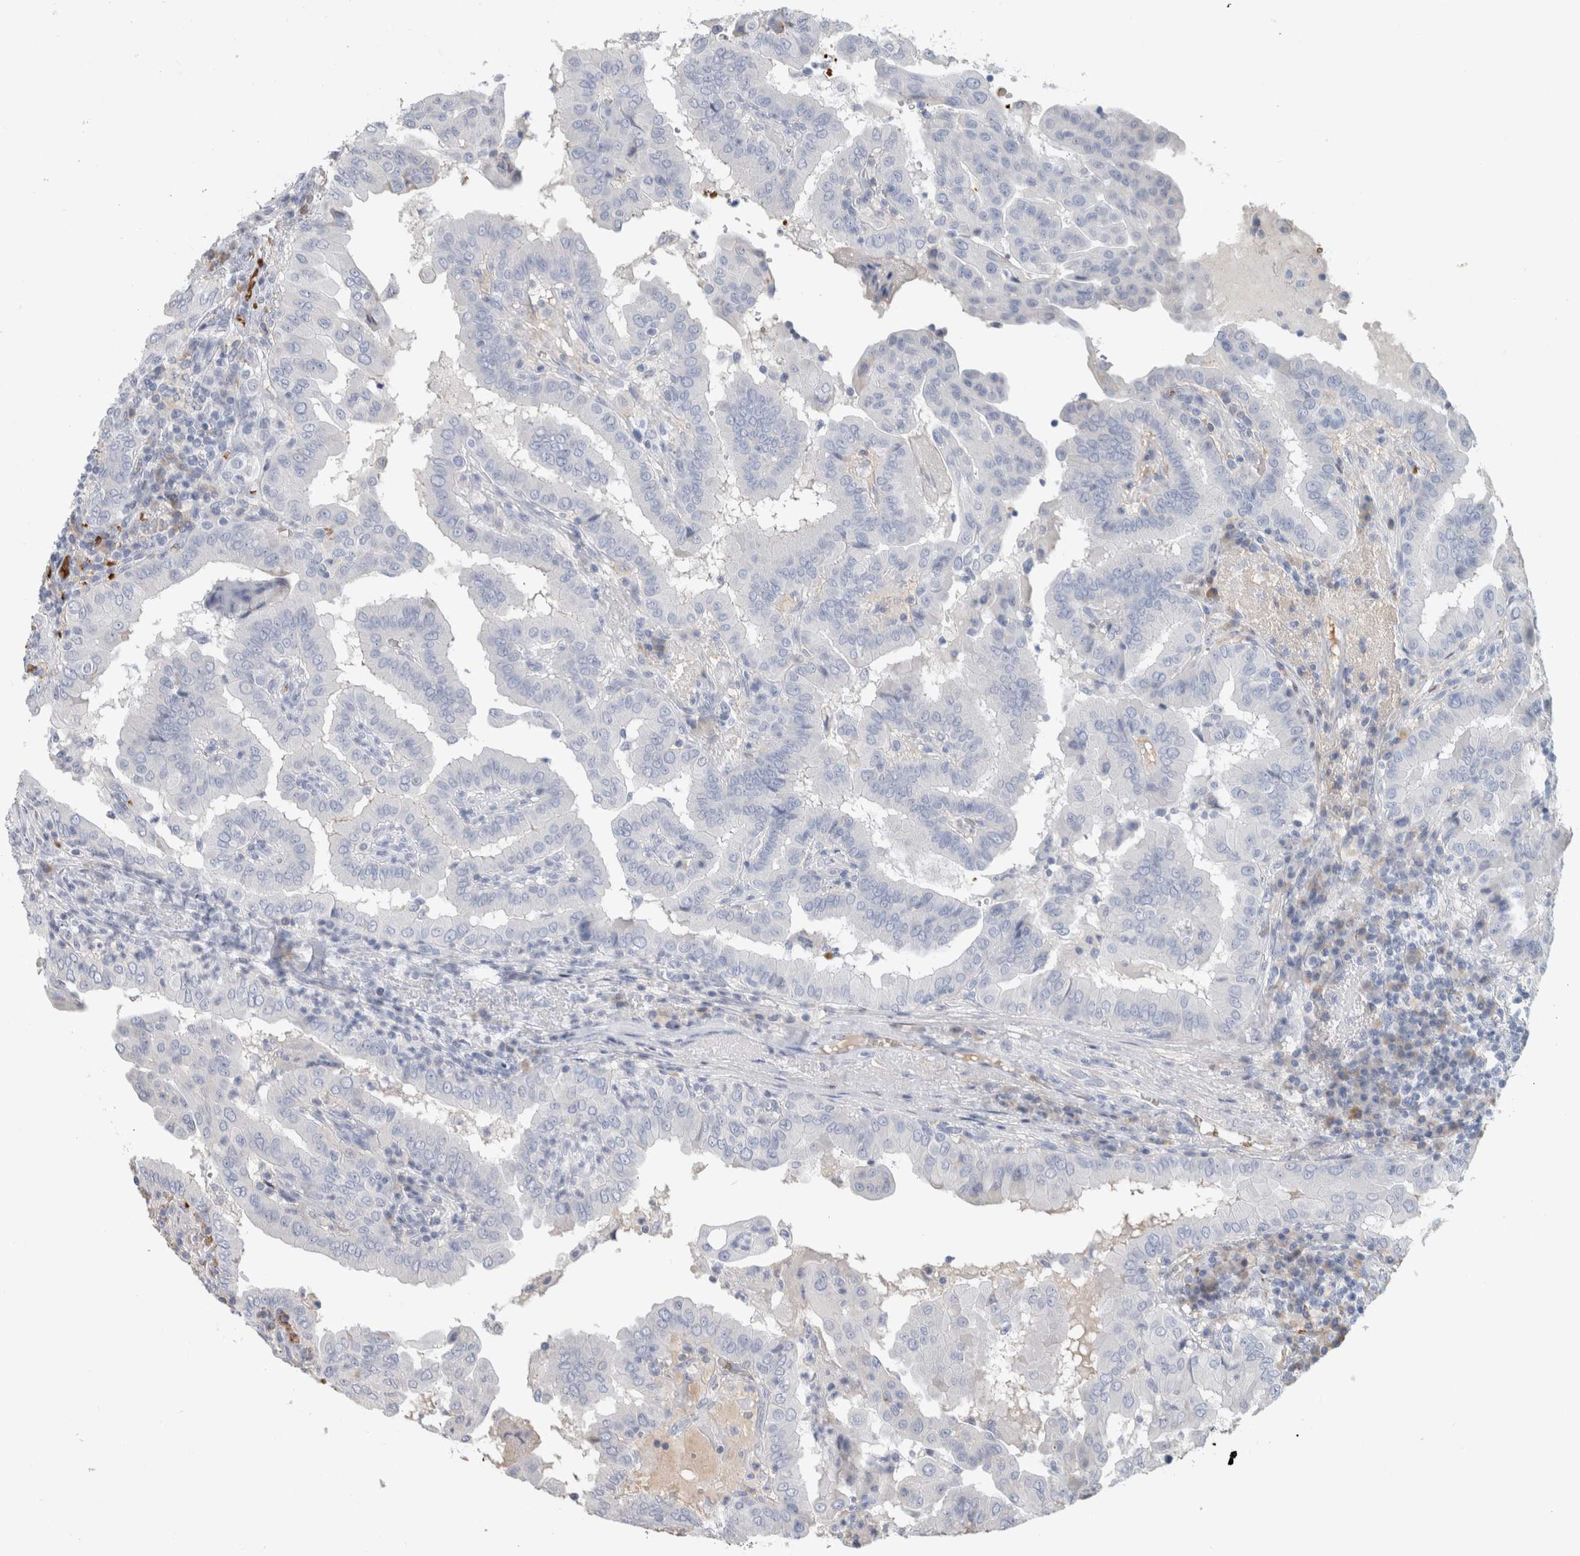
{"staining": {"intensity": "negative", "quantity": "none", "location": "none"}, "tissue": "thyroid cancer", "cell_type": "Tumor cells", "image_type": "cancer", "snomed": [{"axis": "morphology", "description": "Papillary adenocarcinoma, NOS"}, {"axis": "topography", "description": "Thyroid gland"}], "caption": "Immunohistochemistry (IHC) of thyroid cancer (papillary adenocarcinoma) displays no positivity in tumor cells.", "gene": "CA1", "patient": {"sex": "male", "age": 33}}